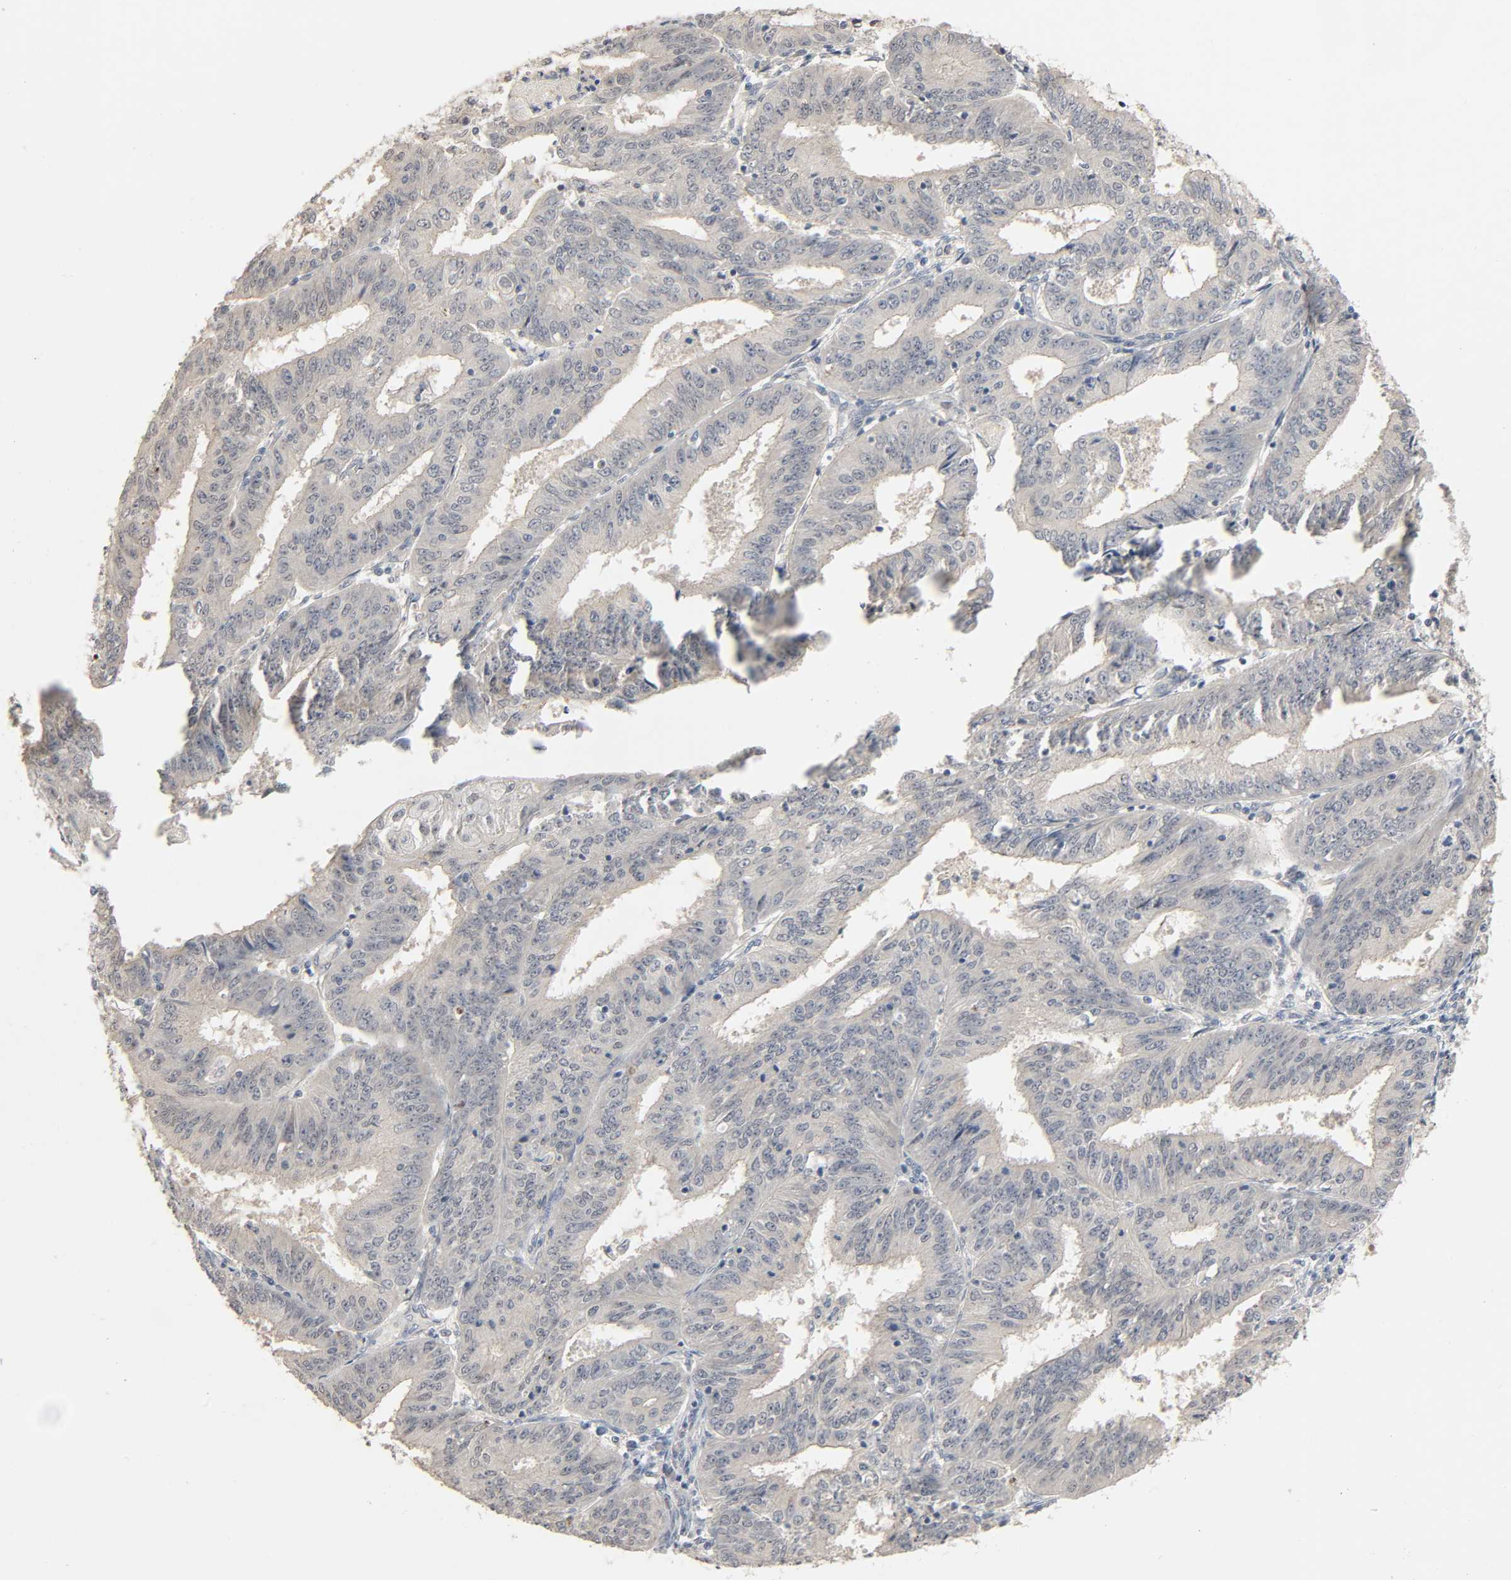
{"staining": {"intensity": "negative", "quantity": "none", "location": "none"}, "tissue": "endometrial cancer", "cell_type": "Tumor cells", "image_type": "cancer", "snomed": [{"axis": "morphology", "description": "Adenocarcinoma, NOS"}, {"axis": "topography", "description": "Endometrium"}], "caption": "An IHC micrograph of endometrial adenocarcinoma is shown. There is no staining in tumor cells of endometrial adenocarcinoma. (DAB IHC visualized using brightfield microscopy, high magnification).", "gene": "MAGEA8", "patient": {"sex": "female", "age": 42}}